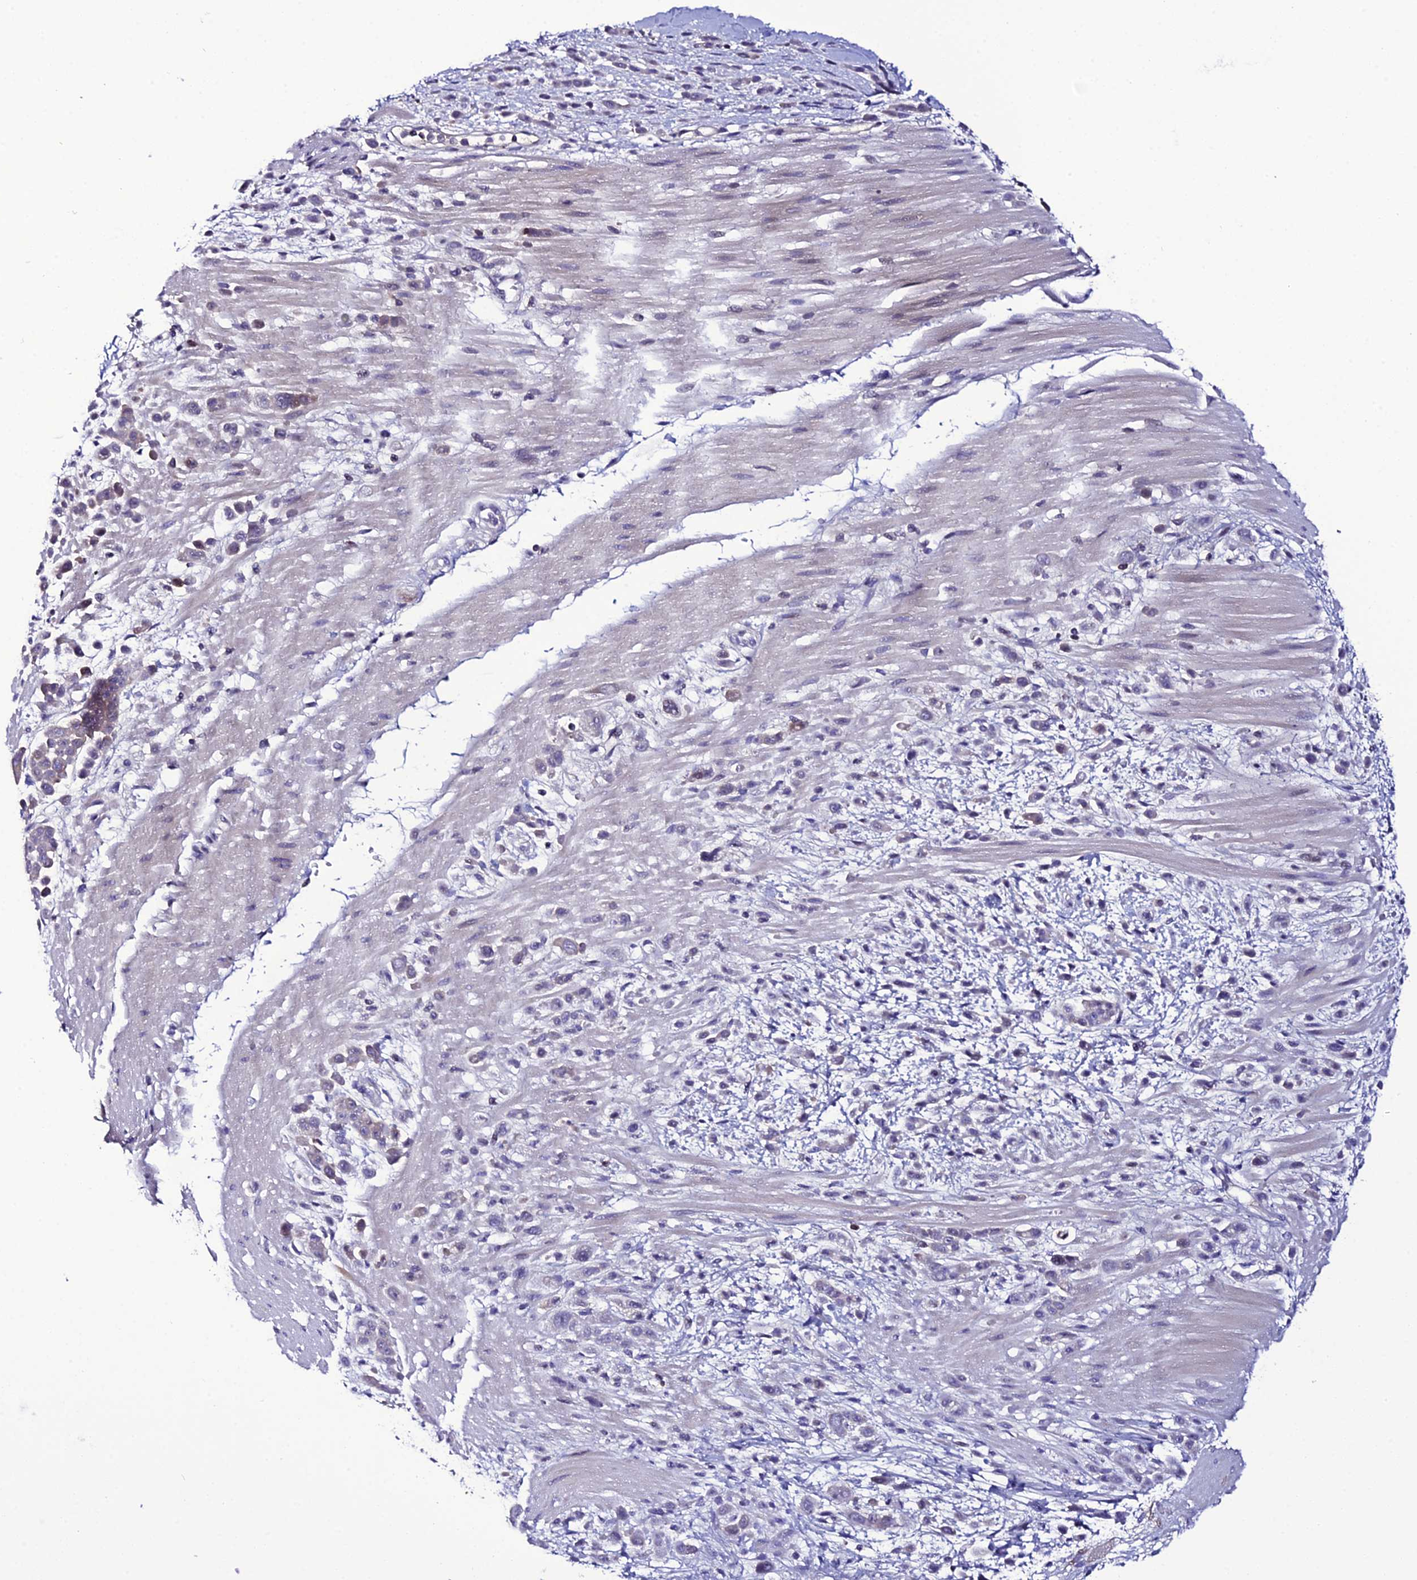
{"staining": {"intensity": "negative", "quantity": "none", "location": "none"}, "tissue": "pancreatic cancer", "cell_type": "Tumor cells", "image_type": "cancer", "snomed": [{"axis": "morphology", "description": "Normal tissue, NOS"}, {"axis": "morphology", "description": "Adenocarcinoma, NOS"}, {"axis": "topography", "description": "Pancreas"}], "caption": "High magnification brightfield microscopy of adenocarcinoma (pancreatic) stained with DAB (brown) and counterstained with hematoxylin (blue): tumor cells show no significant positivity. (DAB (3,3'-diaminobenzidine) IHC visualized using brightfield microscopy, high magnification).", "gene": "DEFB132", "patient": {"sex": "female", "age": 64}}